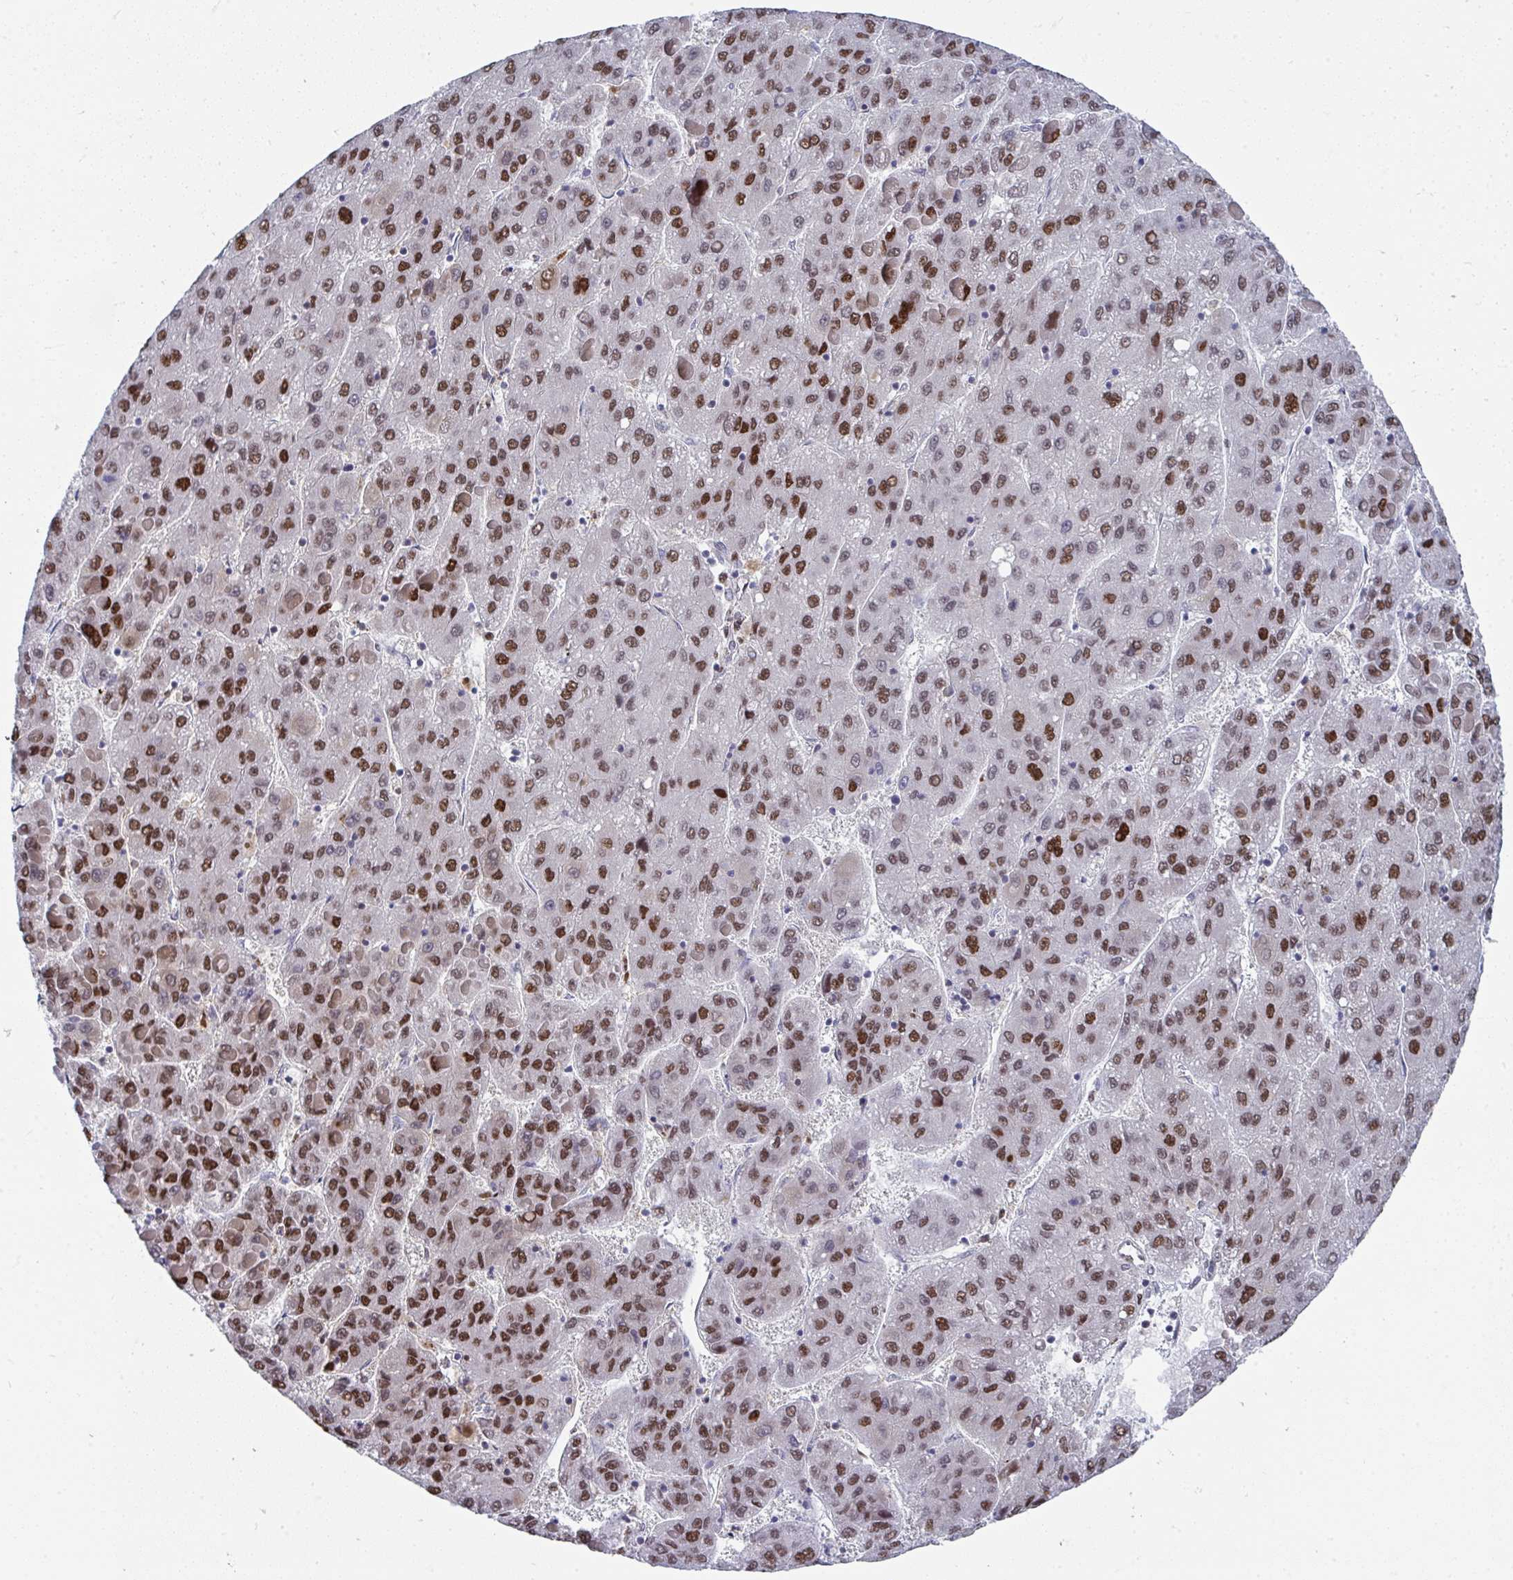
{"staining": {"intensity": "strong", "quantity": "25%-75%", "location": "nuclear"}, "tissue": "liver cancer", "cell_type": "Tumor cells", "image_type": "cancer", "snomed": [{"axis": "morphology", "description": "Carcinoma, Hepatocellular, NOS"}, {"axis": "topography", "description": "Liver"}], "caption": "This is an image of IHC staining of liver cancer, which shows strong positivity in the nuclear of tumor cells.", "gene": "JDP2", "patient": {"sex": "female", "age": 82}}